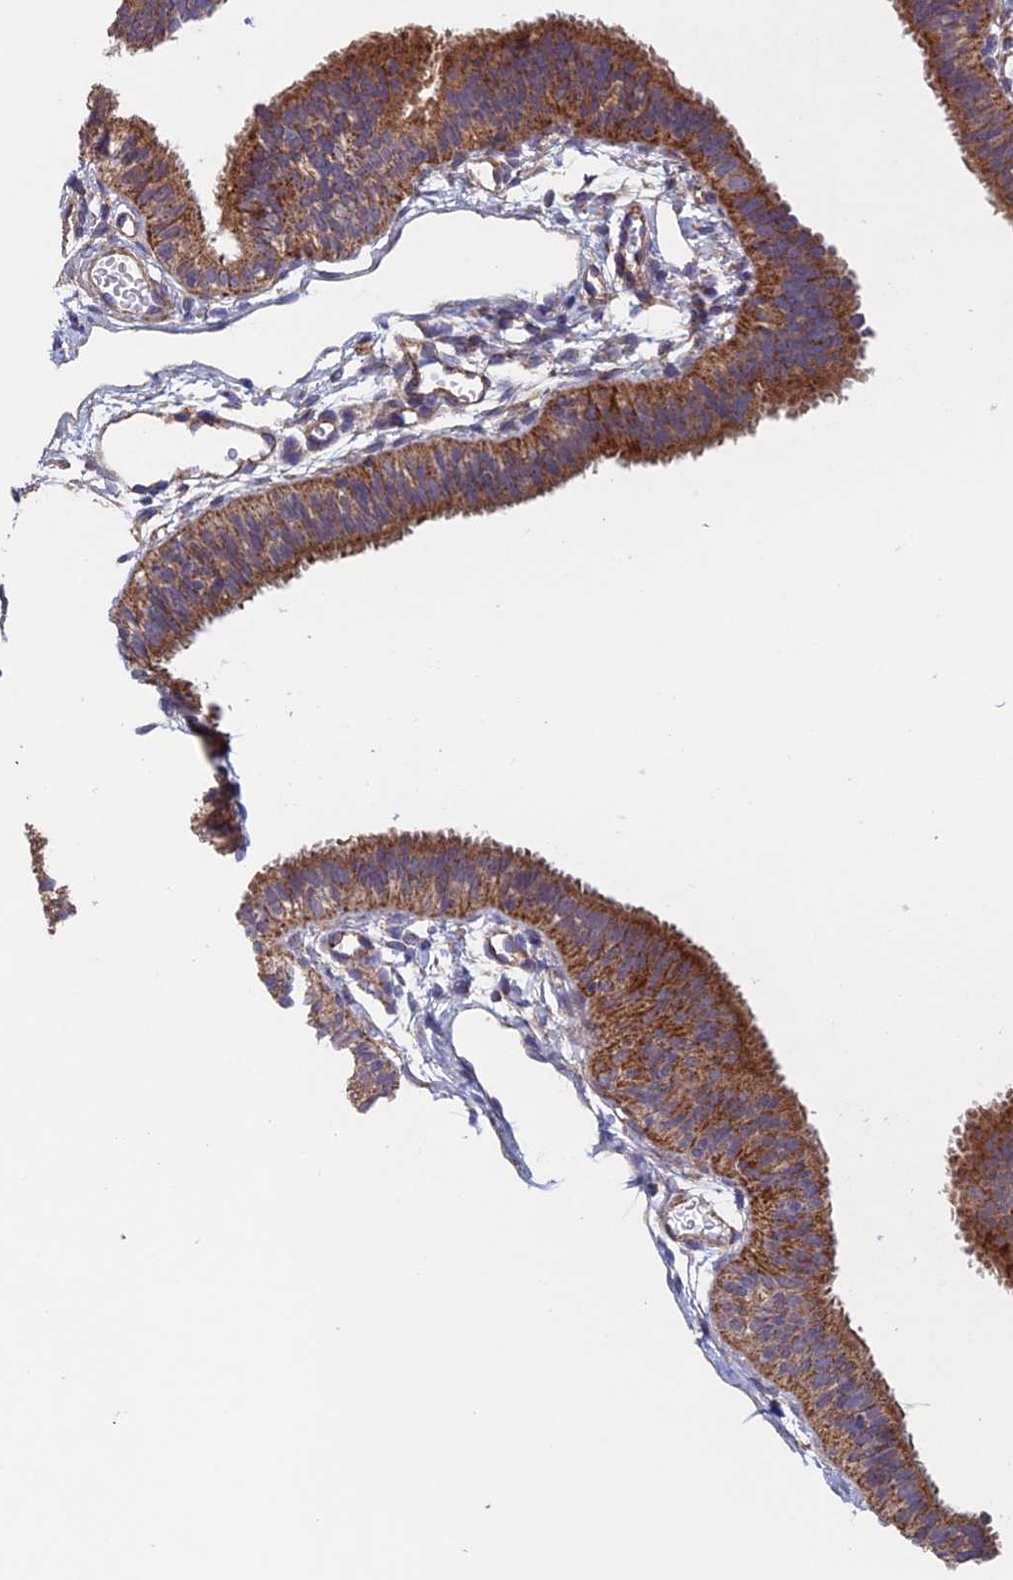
{"staining": {"intensity": "strong", "quantity": ">75%", "location": "cytoplasmic/membranous"}, "tissue": "fallopian tube", "cell_type": "Glandular cells", "image_type": "normal", "snomed": [{"axis": "morphology", "description": "Normal tissue, NOS"}, {"axis": "topography", "description": "Fallopian tube"}], "caption": "Fallopian tube stained for a protein demonstrates strong cytoplasmic/membranous positivity in glandular cells. Ihc stains the protein of interest in brown and the nuclei are stained blue.", "gene": "MRPL1", "patient": {"sex": "female", "age": 35}}